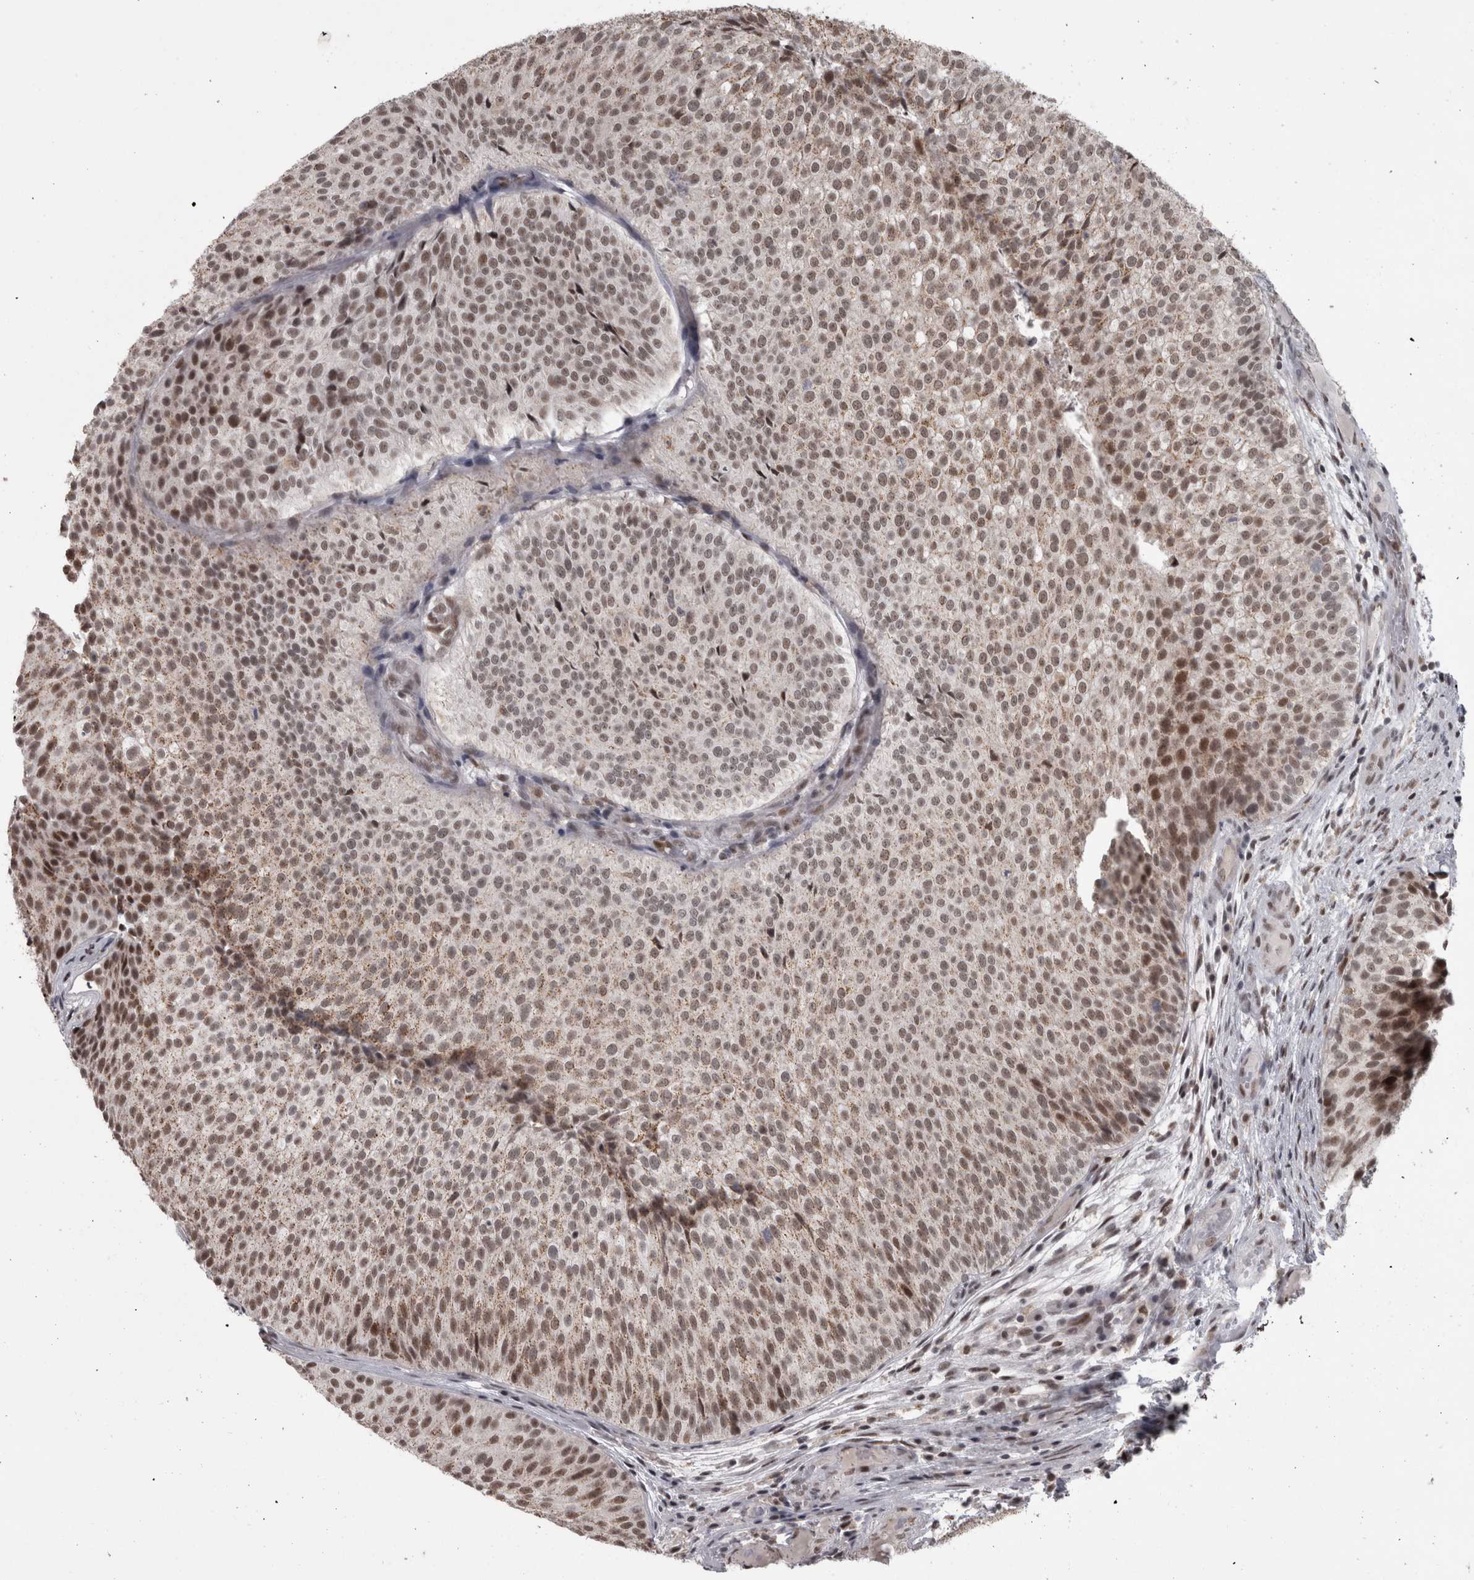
{"staining": {"intensity": "moderate", "quantity": ">75%", "location": "nuclear"}, "tissue": "urothelial cancer", "cell_type": "Tumor cells", "image_type": "cancer", "snomed": [{"axis": "morphology", "description": "Urothelial carcinoma, Low grade"}, {"axis": "topography", "description": "Urinary bladder"}], "caption": "Brown immunohistochemical staining in human urothelial cancer demonstrates moderate nuclear positivity in about >75% of tumor cells.", "gene": "MICU3", "patient": {"sex": "male", "age": 86}}